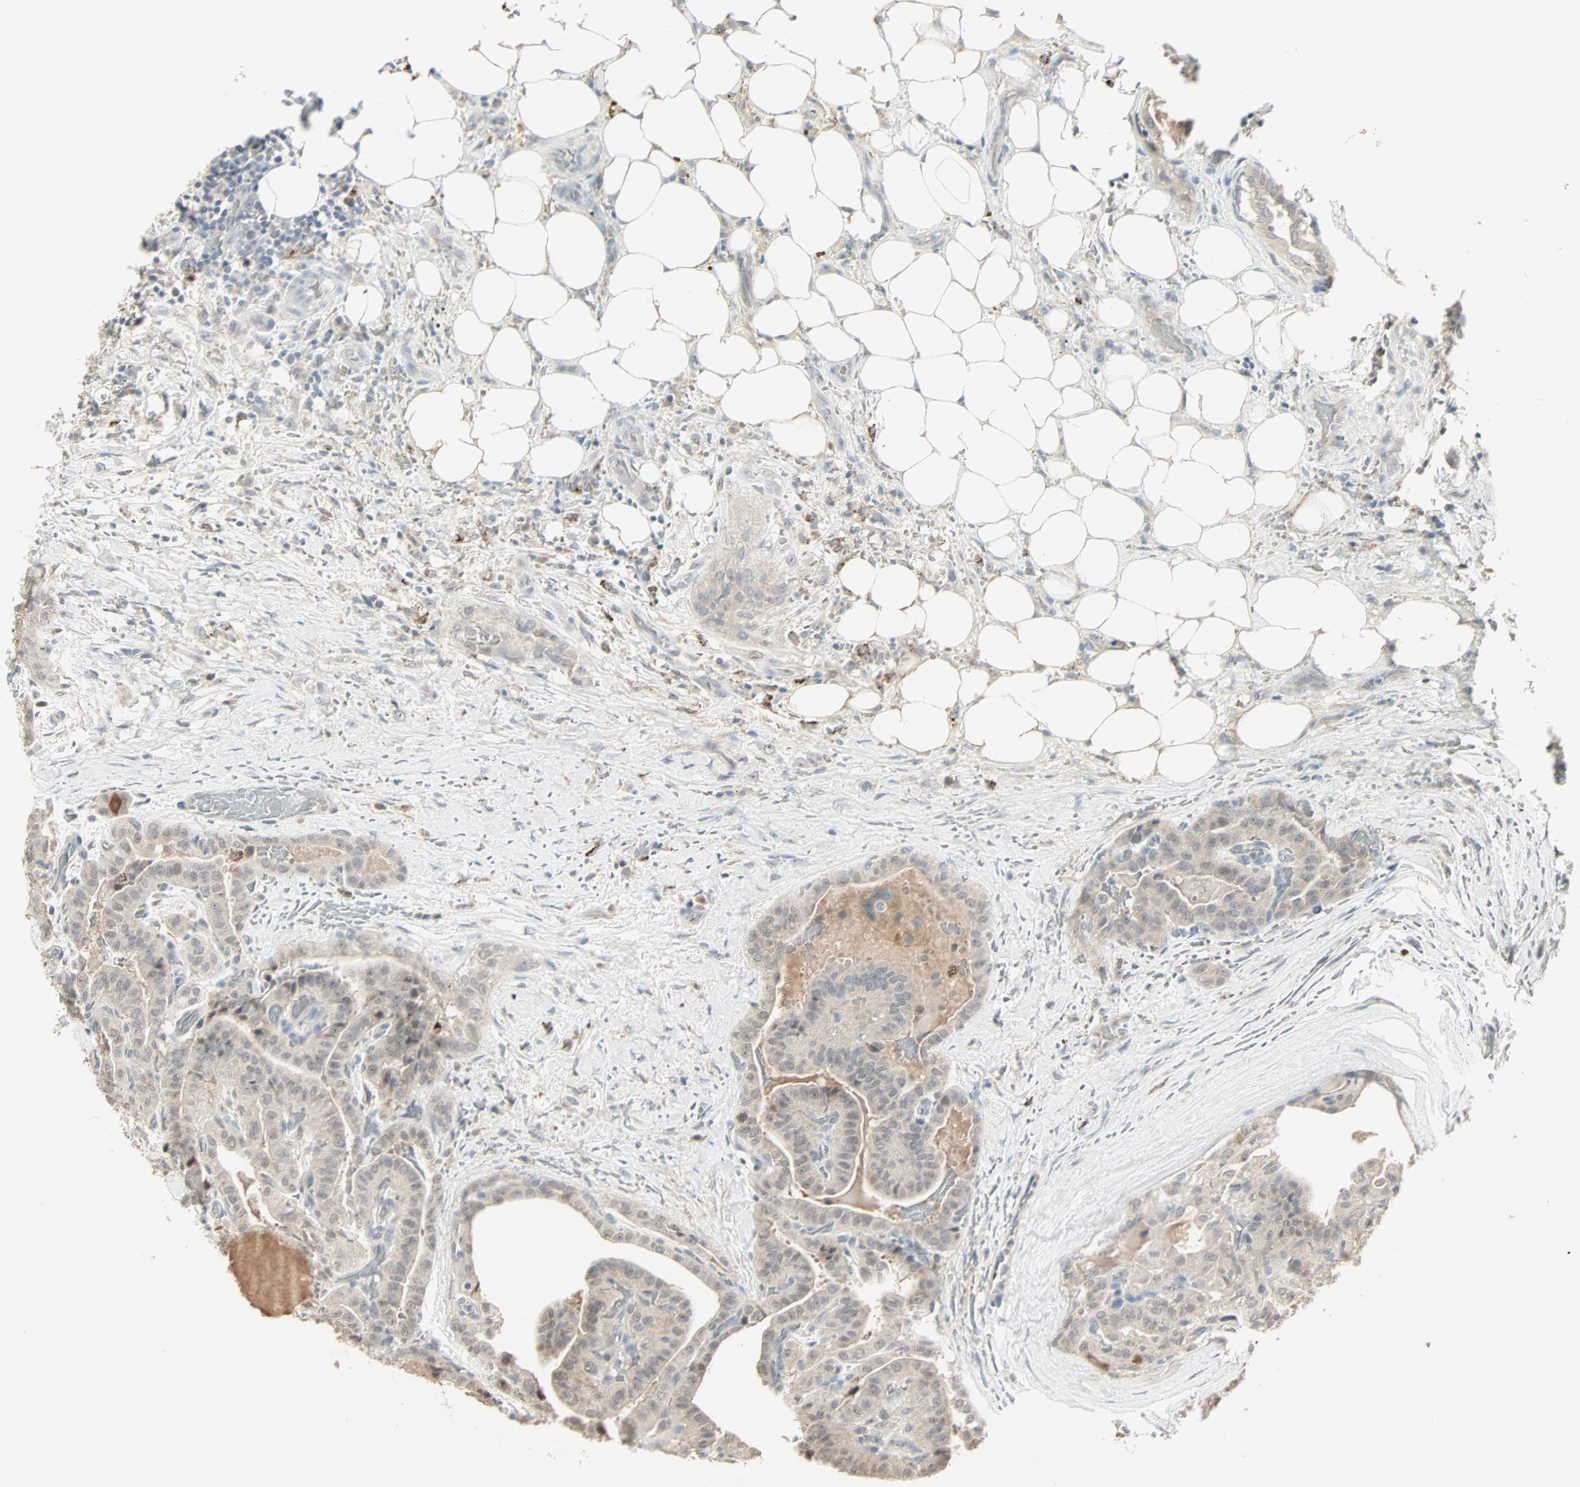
{"staining": {"intensity": "weak", "quantity": "25%-75%", "location": "cytoplasmic/membranous"}, "tissue": "thyroid cancer", "cell_type": "Tumor cells", "image_type": "cancer", "snomed": [{"axis": "morphology", "description": "Papillary adenocarcinoma, NOS"}, {"axis": "topography", "description": "Thyroid gland"}], "caption": "Protein staining of papillary adenocarcinoma (thyroid) tissue demonstrates weak cytoplasmic/membranous positivity in approximately 25%-75% of tumor cells.", "gene": "KDM4A", "patient": {"sex": "male", "age": 77}}